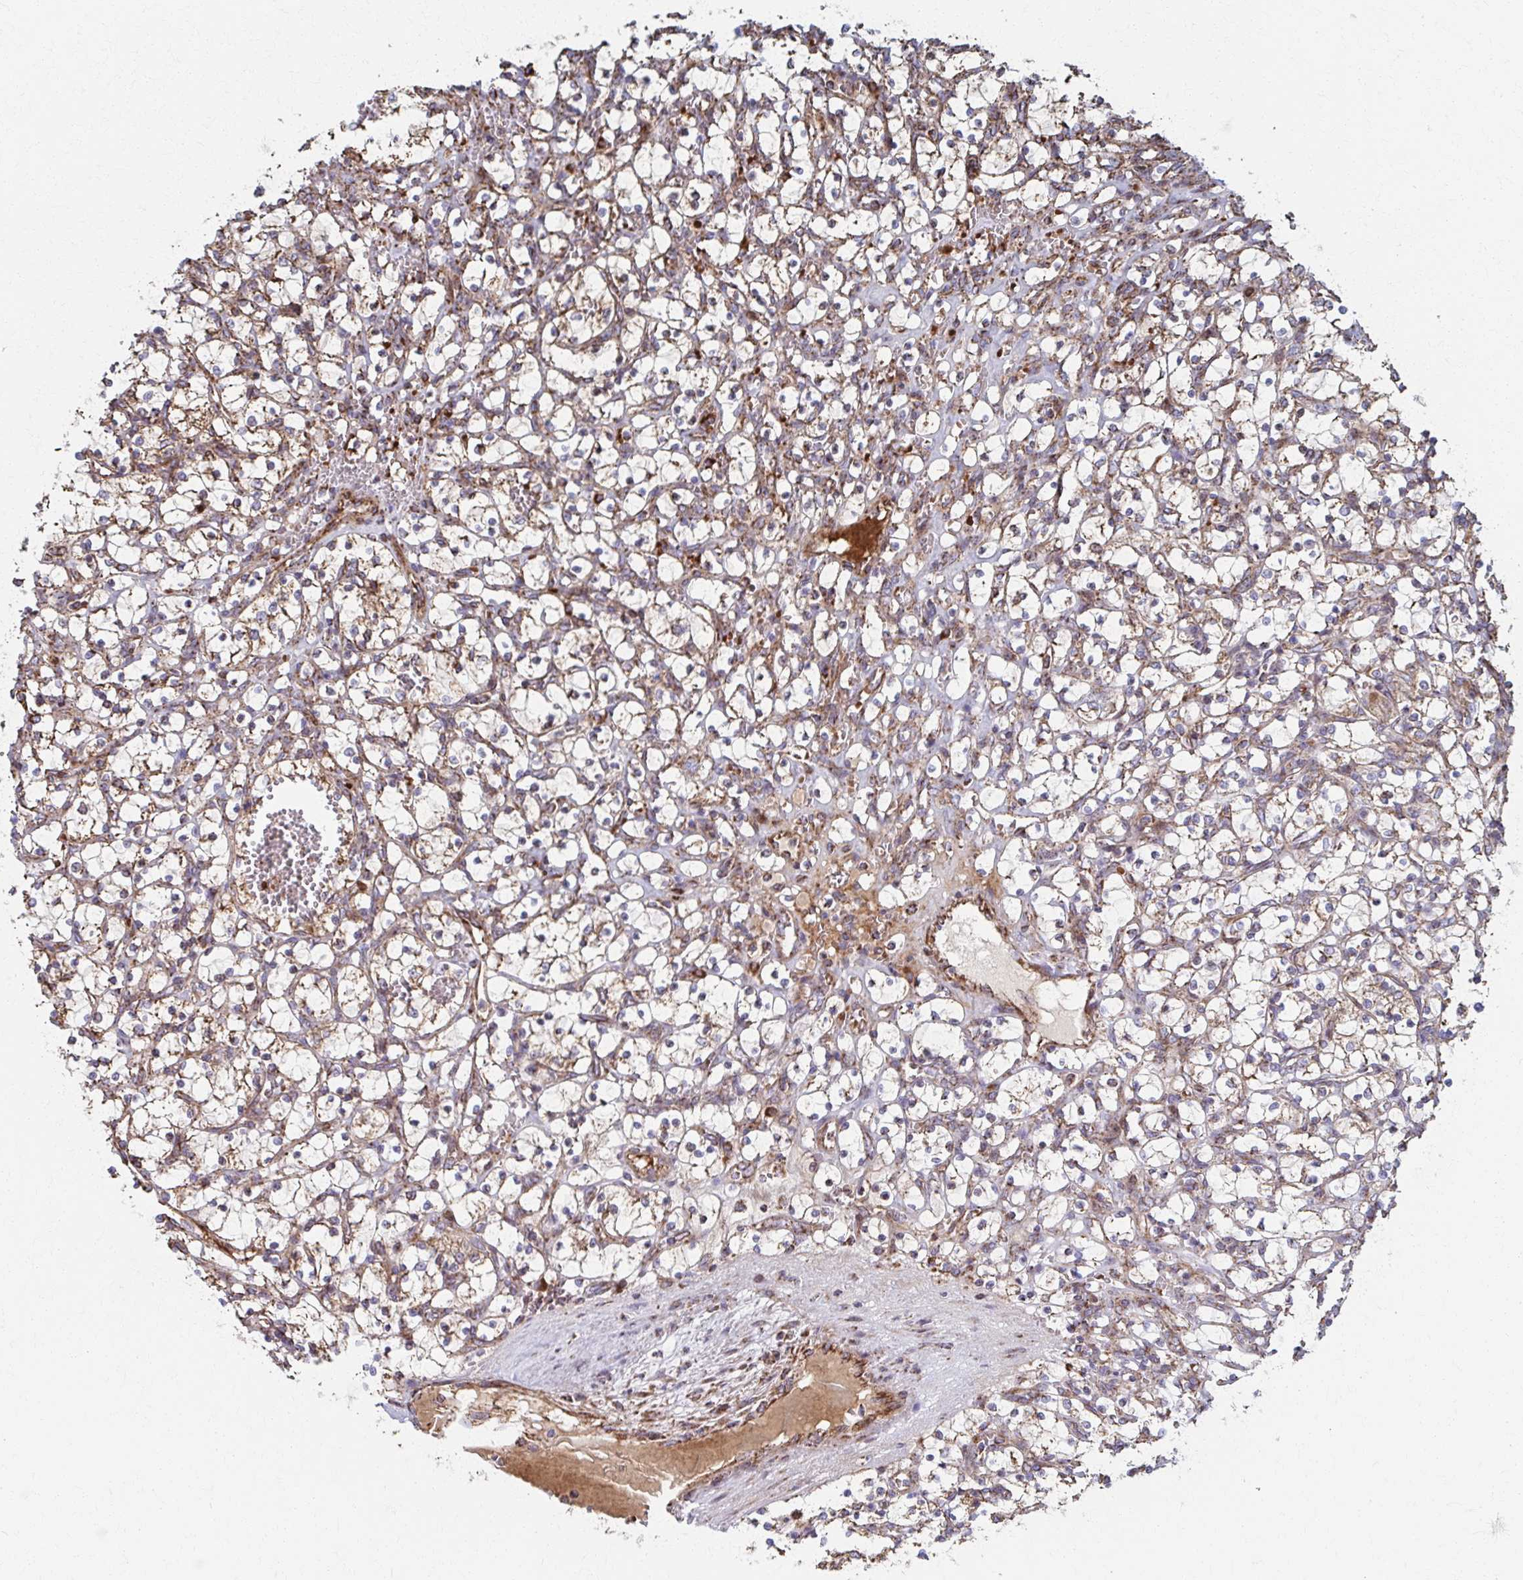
{"staining": {"intensity": "moderate", "quantity": "25%-75%", "location": "cytoplasmic/membranous"}, "tissue": "renal cancer", "cell_type": "Tumor cells", "image_type": "cancer", "snomed": [{"axis": "morphology", "description": "Adenocarcinoma, NOS"}, {"axis": "topography", "description": "Kidney"}], "caption": "Immunohistochemistry (IHC) (DAB (3,3'-diaminobenzidine)) staining of renal adenocarcinoma reveals moderate cytoplasmic/membranous protein staining in about 25%-75% of tumor cells.", "gene": "SAT1", "patient": {"sex": "female", "age": 69}}